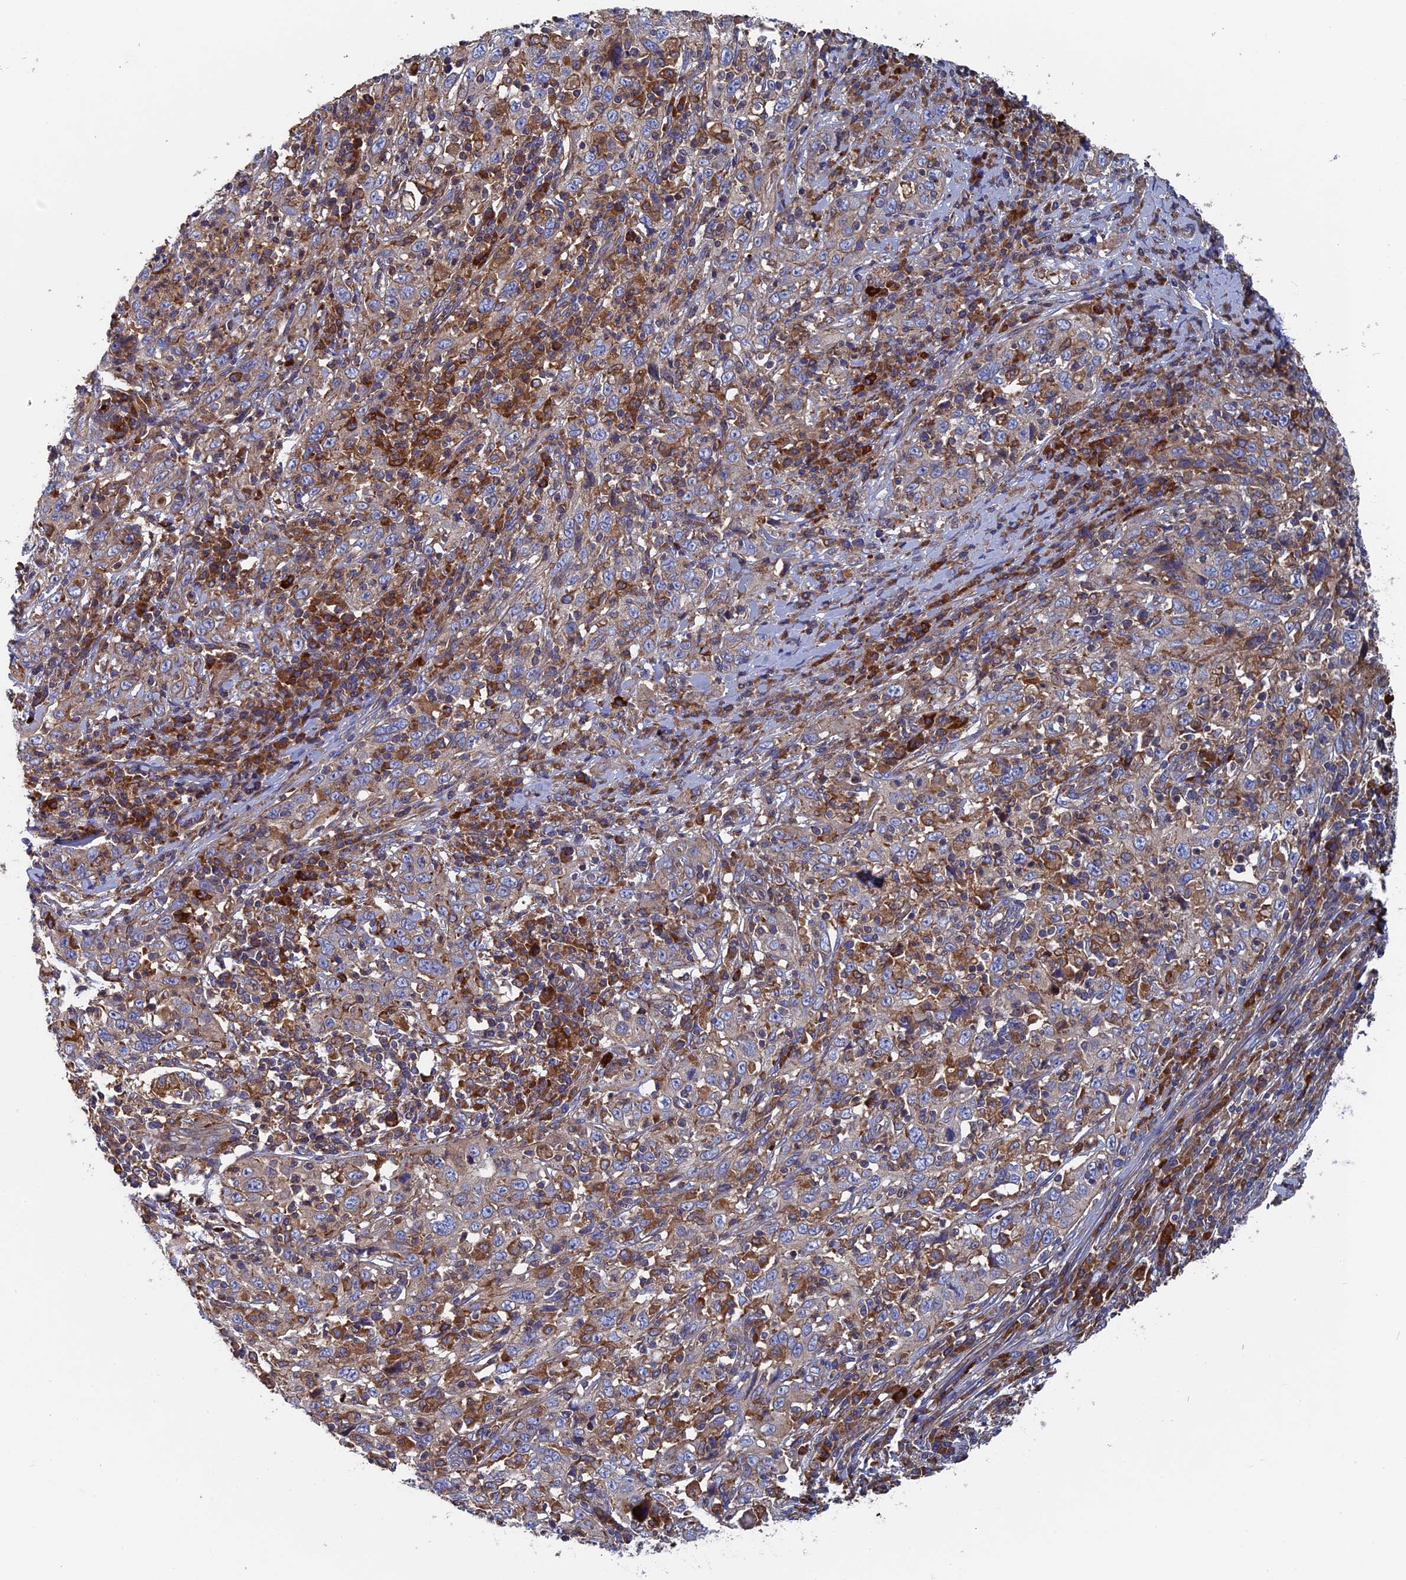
{"staining": {"intensity": "moderate", "quantity": "25%-75%", "location": "cytoplasmic/membranous"}, "tissue": "cervical cancer", "cell_type": "Tumor cells", "image_type": "cancer", "snomed": [{"axis": "morphology", "description": "Squamous cell carcinoma, NOS"}, {"axis": "topography", "description": "Cervix"}], "caption": "Brown immunohistochemical staining in human cervical squamous cell carcinoma displays moderate cytoplasmic/membranous positivity in about 25%-75% of tumor cells. Nuclei are stained in blue.", "gene": "DNAJC3", "patient": {"sex": "female", "age": 46}}